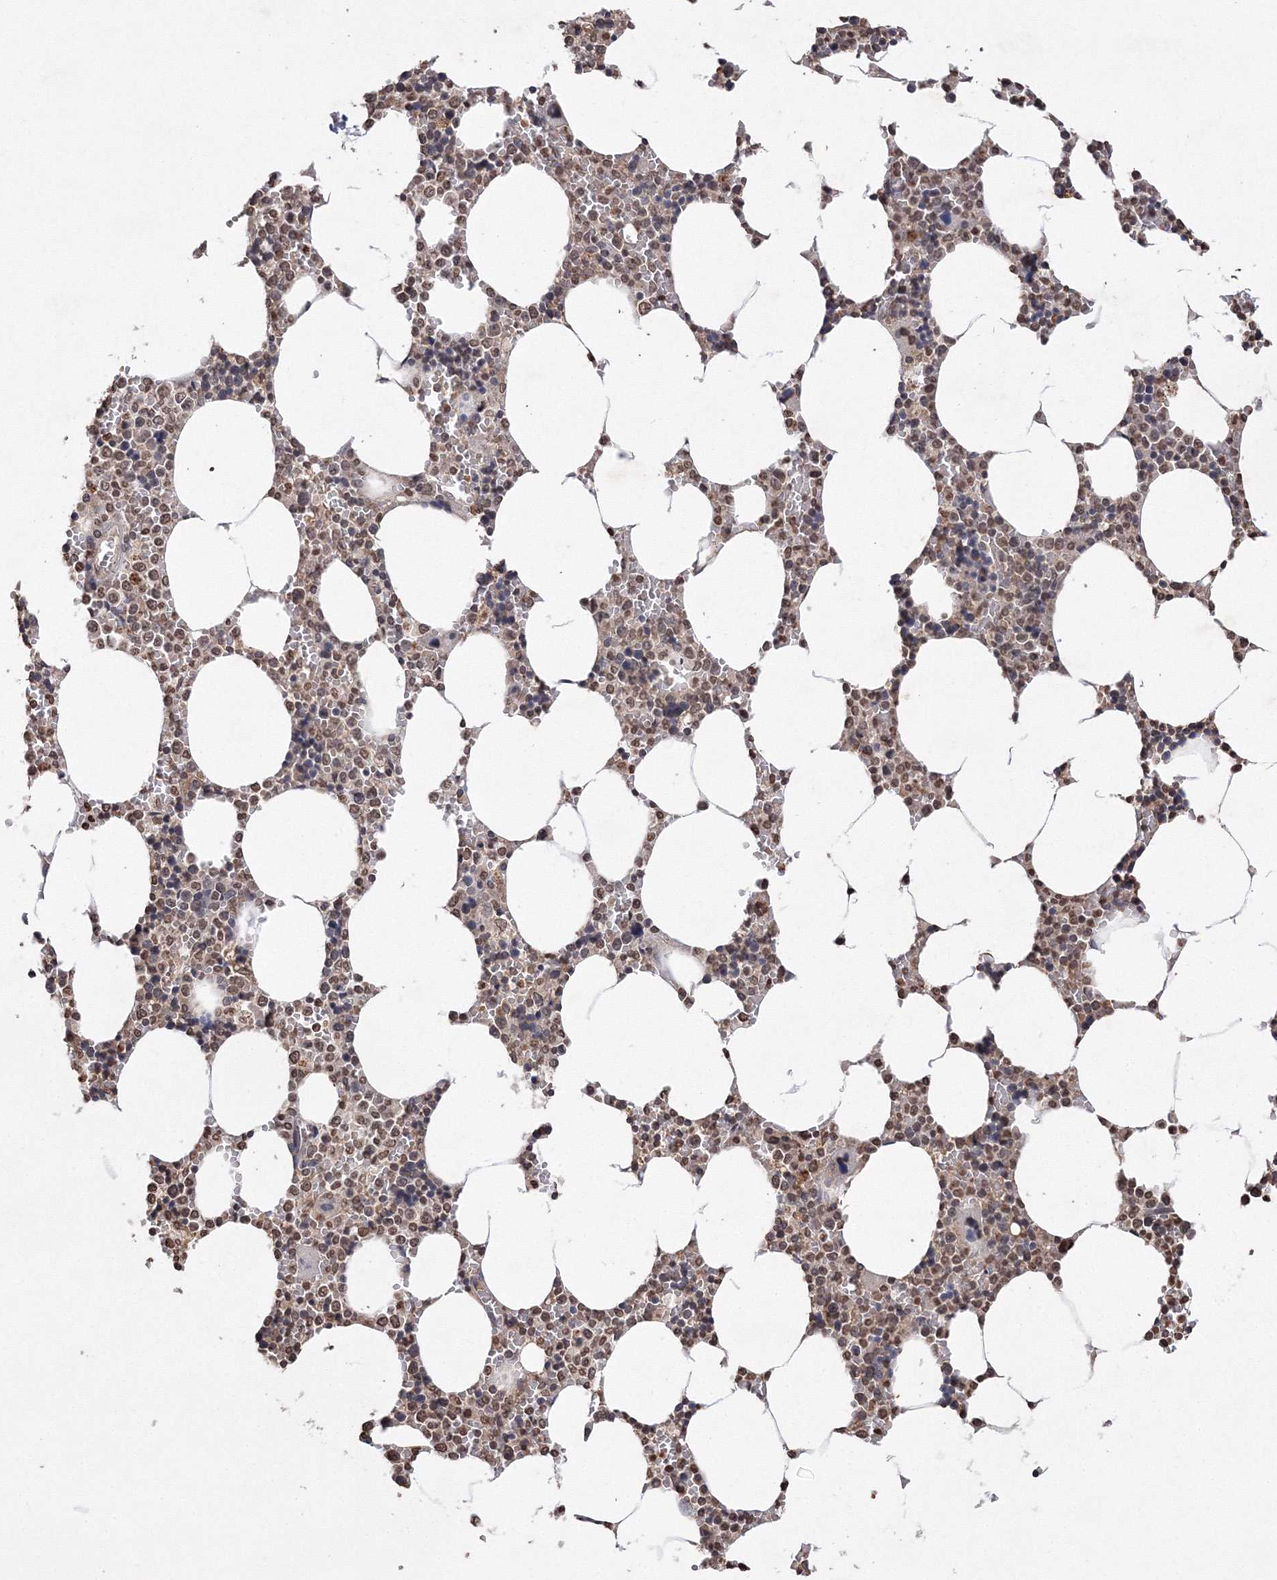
{"staining": {"intensity": "moderate", "quantity": ">75%", "location": "nuclear"}, "tissue": "bone marrow", "cell_type": "Hematopoietic cells", "image_type": "normal", "snomed": [{"axis": "morphology", "description": "Normal tissue, NOS"}, {"axis": "topography", "description": "Bone marrow"}], "caption": "This histopathology image shows unremarkable bone marrow stained with immunohistochemistry (IHC) to label a protein in brown. The nuclear of hematopoietic cells show moderate positivity for the protein. Nuclei are counter-stained blue.", "gene": "GPN1", "patient": {"sex": "male", "age": 70}}